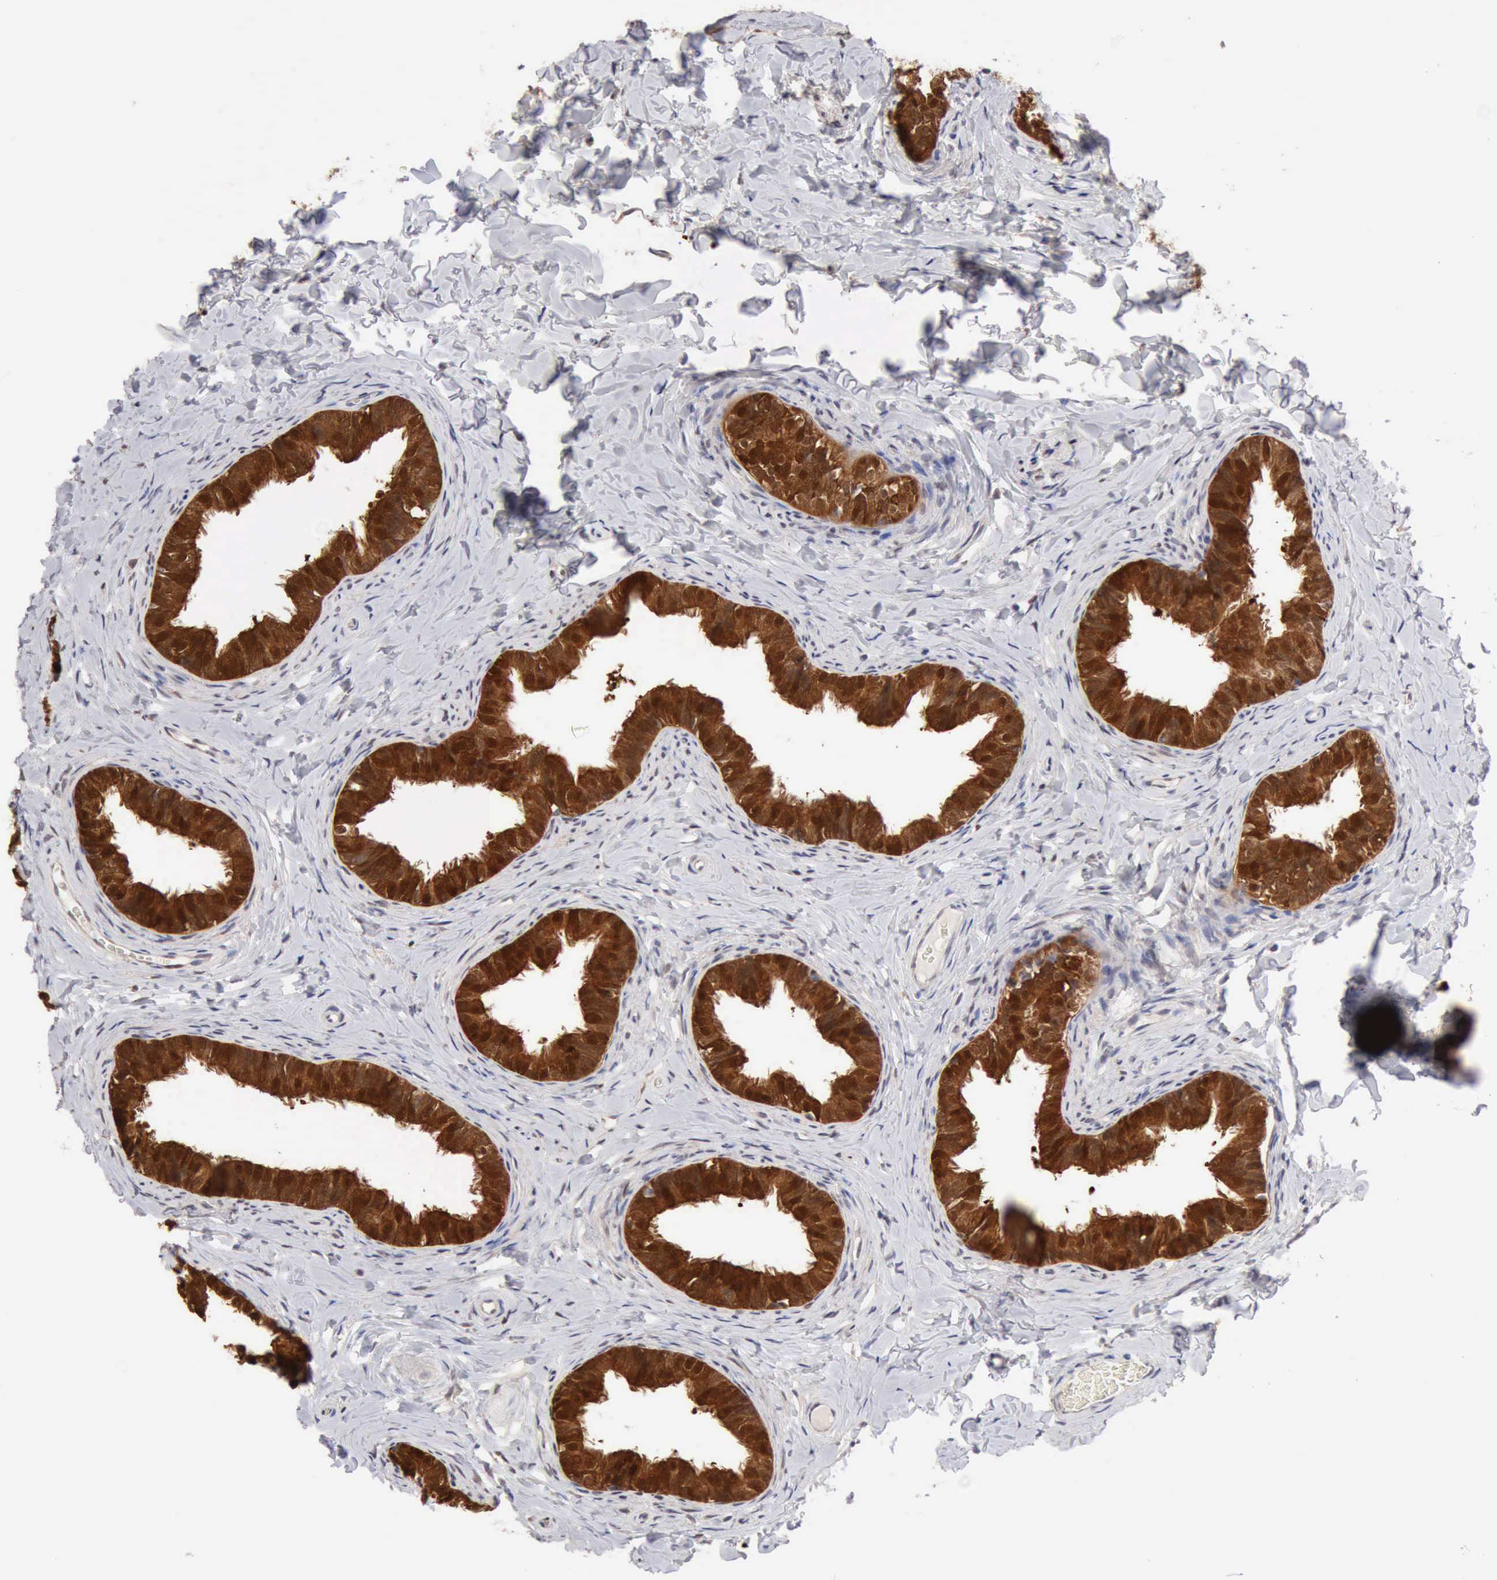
{"staining": {"intensity": "strong", "quantity": ">75%", "location": "cytoplasmic/membranous,nuclear"}, "tissue": "epididymis", "cell_type": "Glandular cells", "image_type": "normal", "snomed": [{"axis": "morphology", "description": "Normal tissue, NOS"}, {"axis": "topography", "description": "Epididymis"}], "caption": "The image shows a brown stain indicating the presence of a protein in the cytoplasmic/membranous,nuclear of glandular cells in epididymis.", "gene": "PTGR2", "patient": {"sex": "male", "age": 26}}